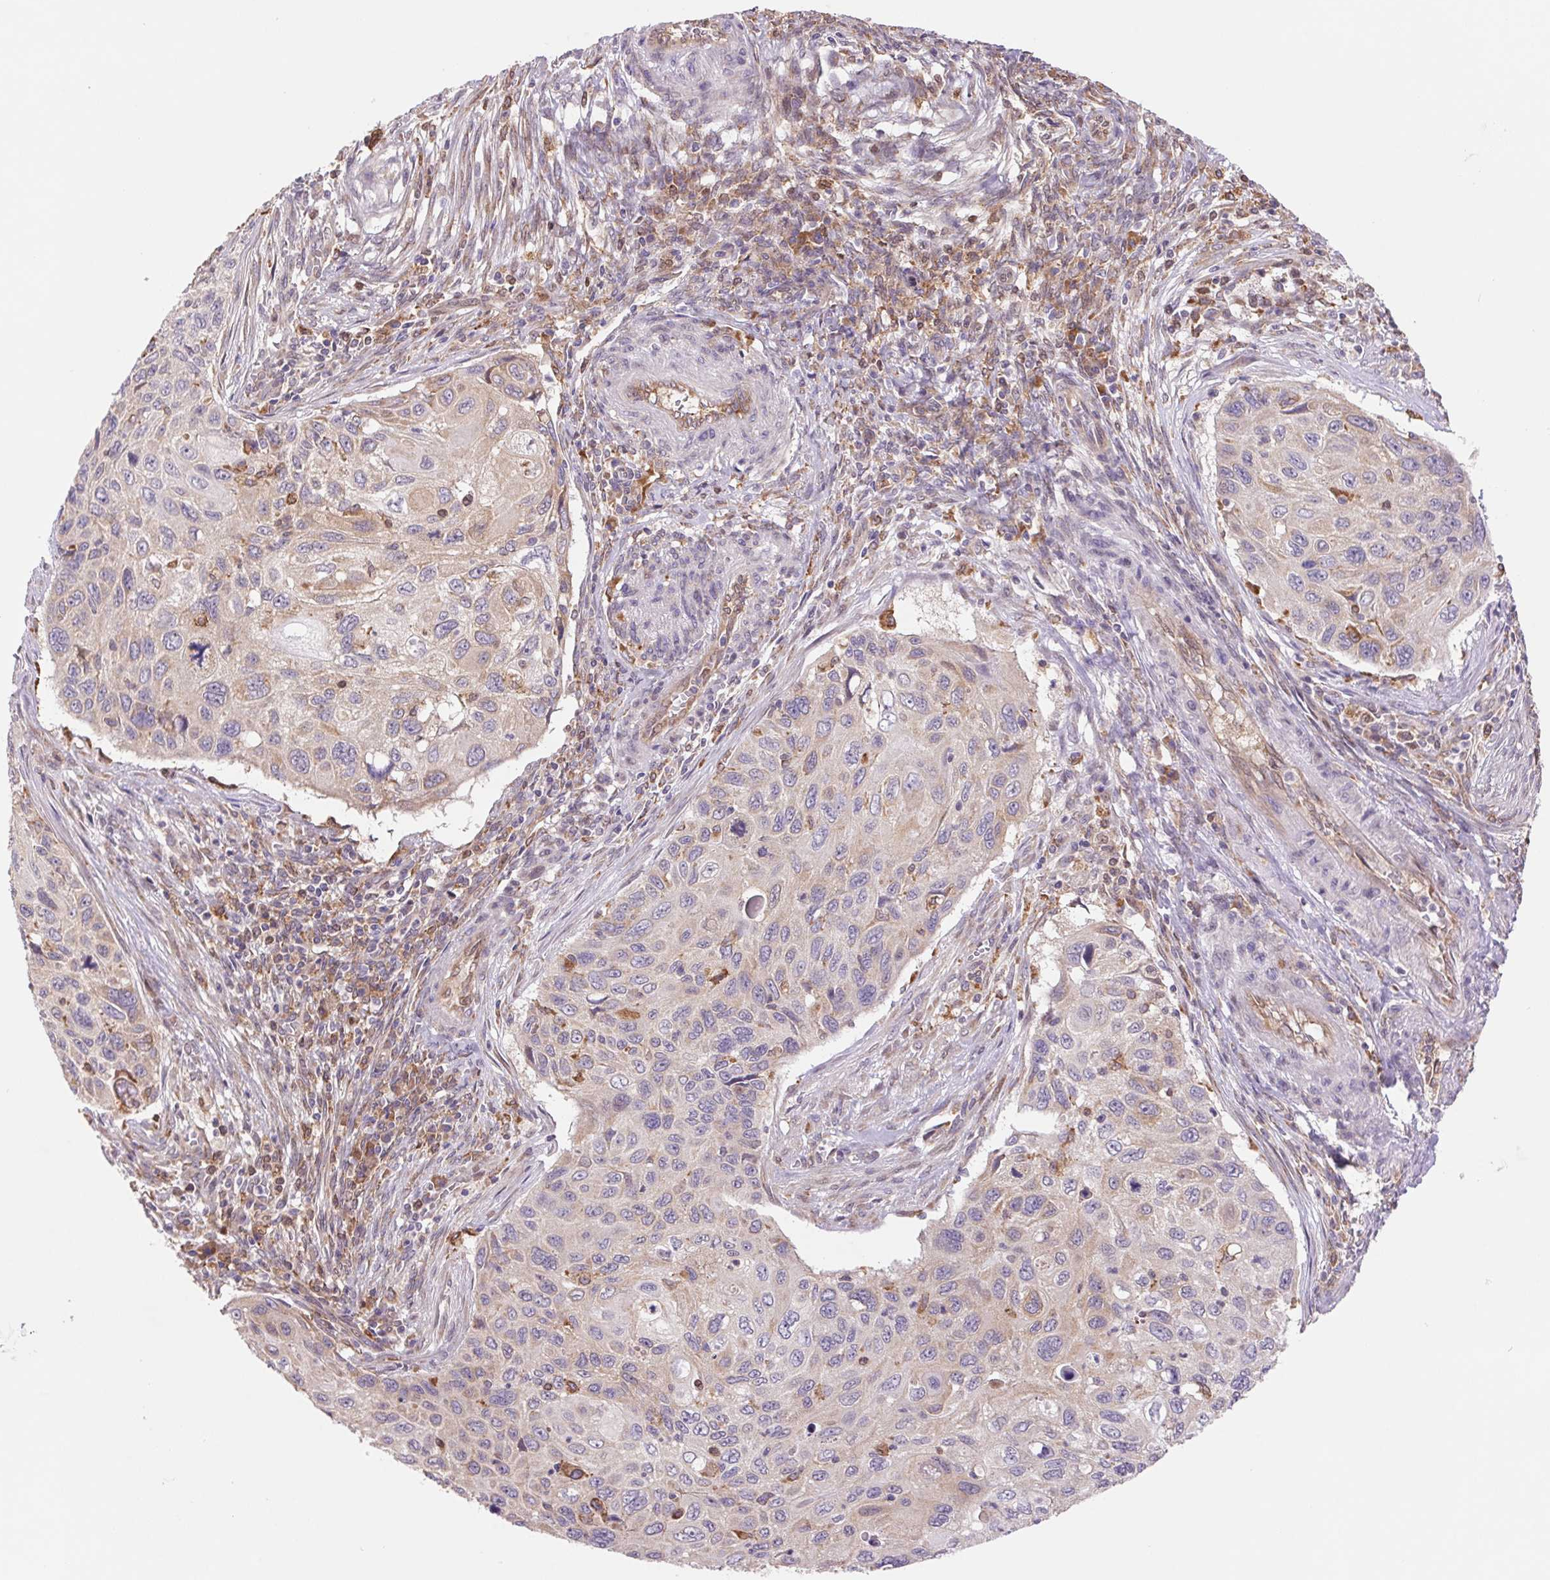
{"staining": {"intensity": "weak", "quantity": "25%-75%", "location": "cytoplasmic/membranous"}, "tissue": "cervical cancer", "cell_type": "Tumor cells", "image_type": "cancer", "snomed": [{"axis": "morphology", "description": "Squamous cell carcinoma, NOS"}, {"axis": "topography", "description": "Cervix"}], "caption": "Squamous cell carcinoma (cervical) stained with a brown dye demonstrates weak cytoplasmic/membranous positive staining in approximately 25%-75% of tumor cells.", "gene": "KLHL20", "patient": {"sex": "female", "age": 70}}